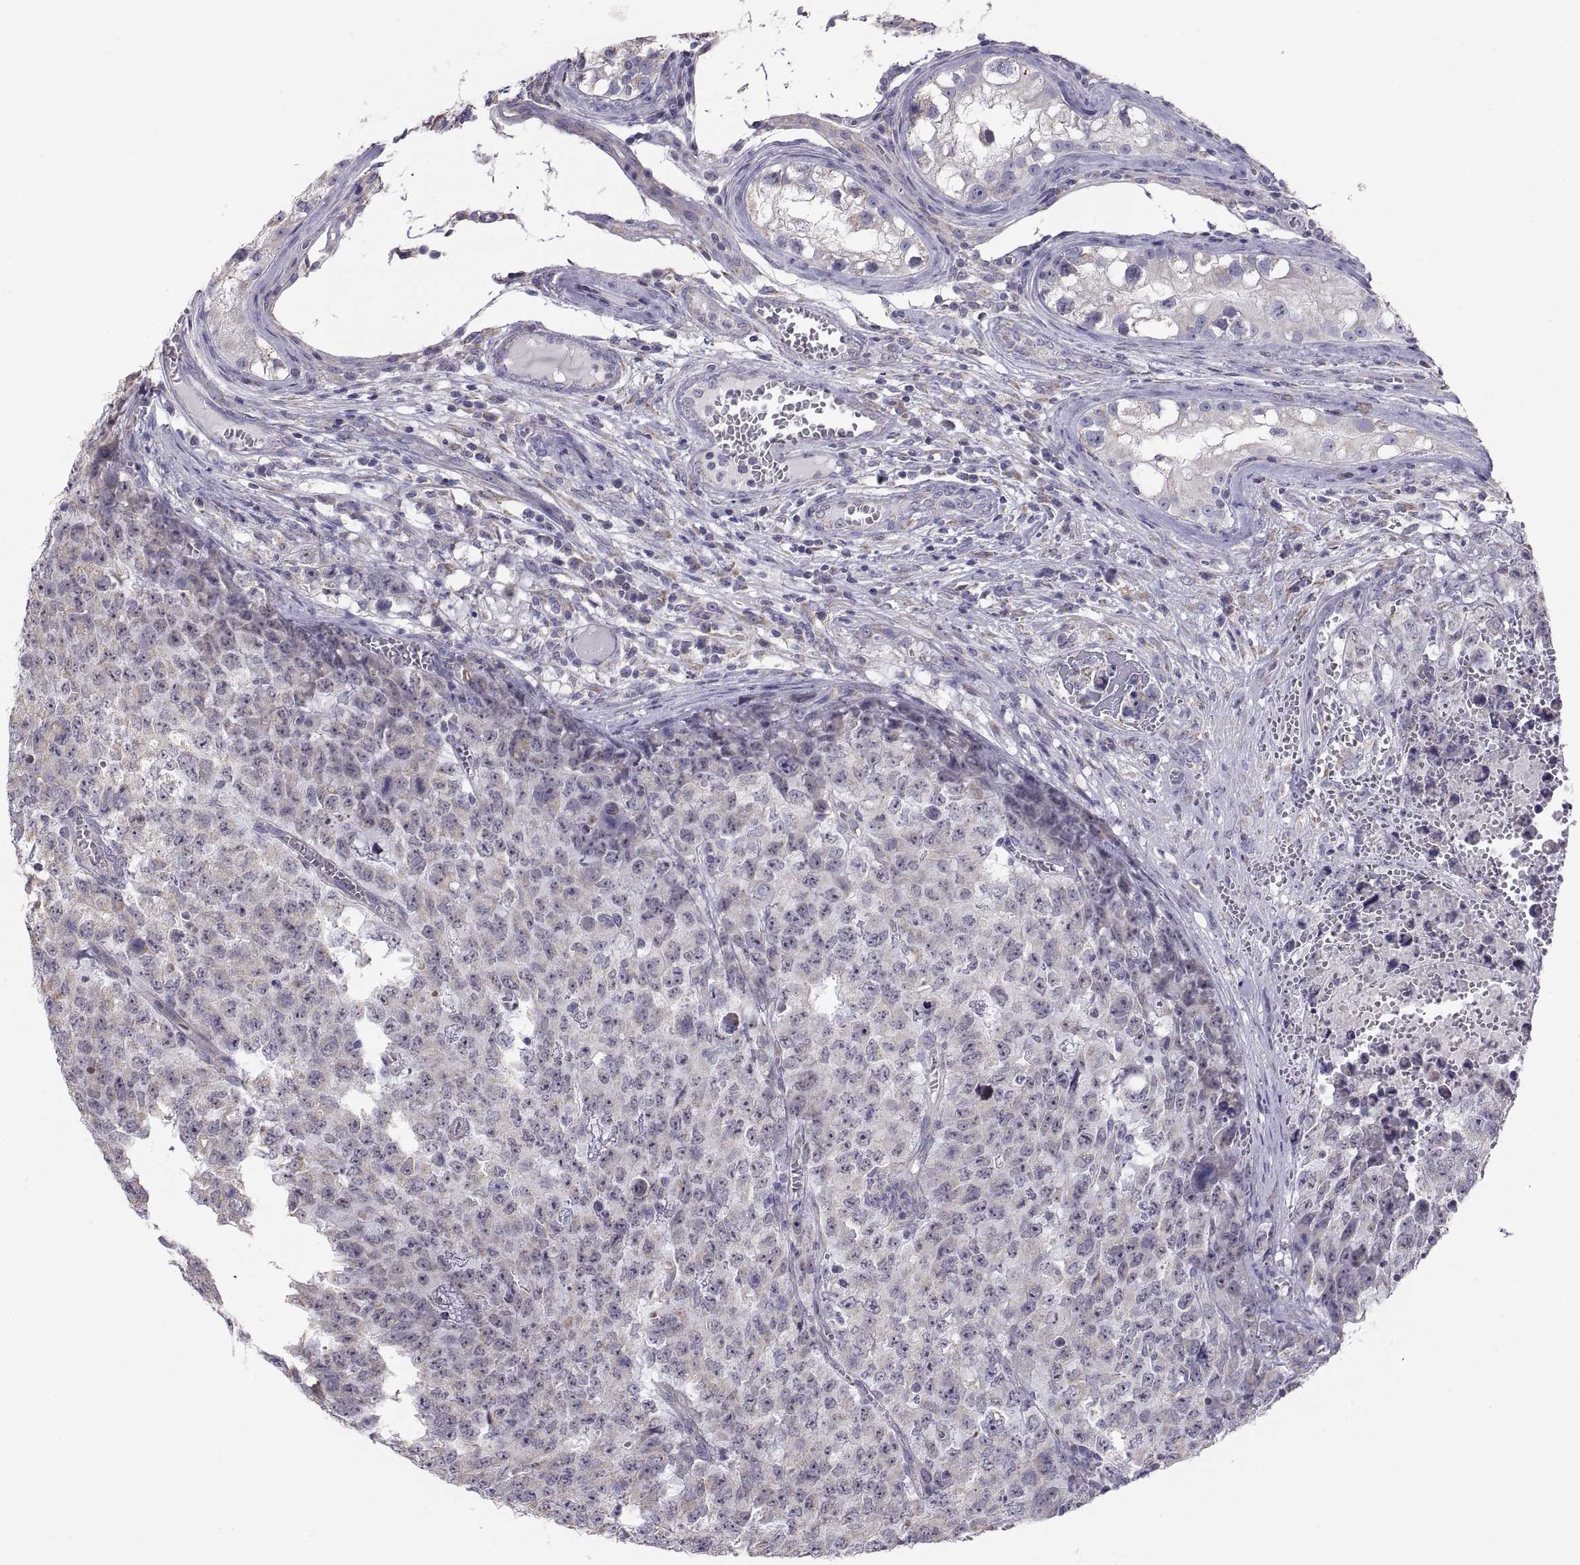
{"staining": {"intensity": "weak", "quantity": "<25%", "location": "cytoplasmic/membranous"}, "tissue": "testis cancer", "cell_type": "Tumor cells", "image_type": "cancer", "snomed": [{"axis": "morphology", "description": "Carcinoma, Embryonal, NOS"}, {"axis": "topography", "description": "Testis"}], "caption": "A photomicrograph of human testis cancer is negative for staining in tumor cells.", "gene": "TNNC1", "patient": {"sex": "male", "age": 23}}